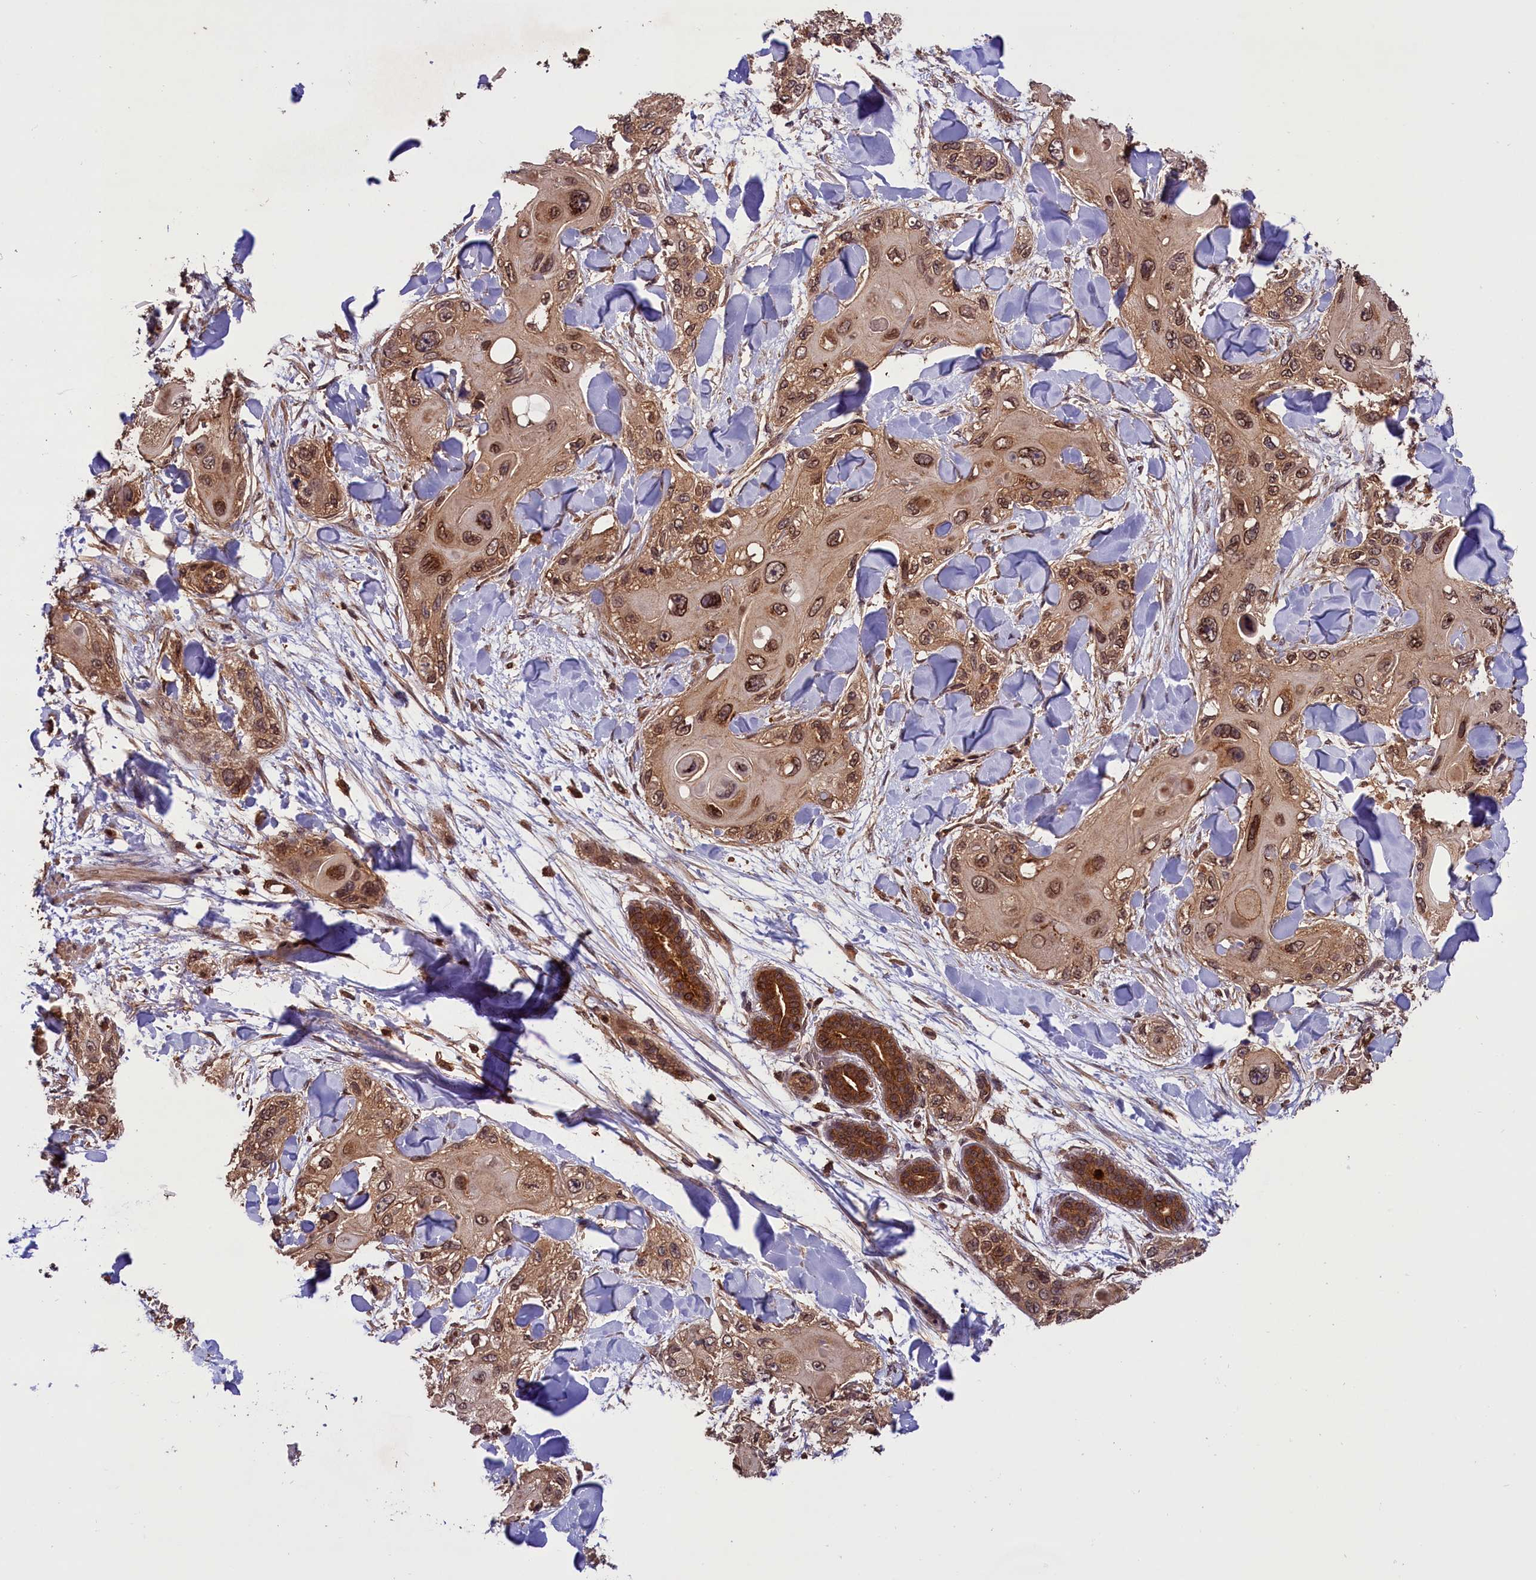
{"staining": {"intensity": "moderate", "quantity": ">75%", "location": "cytoplasmic/membranous,nuclear"}, "tissue": "skin cancer", "cell_type": "Tumor cells", "image_type": "cancer", "snomed": [{"axis": "morphology", "description": "Normal tissue, NOS"}, {"axis": "morphology", "description": "Squamous cell carcinoma, NOS"}, {"axis": "topography", "description": "Skin"}], "caption": "Immunohistochemical staining of human skin squamous cell carcinoma reveals medium levels of moderate cytoplasmic/membranous and nuclear protein staining in approximately >75% of tumor cells. (DAB (3,3'-diaminobenzidine) = brown stain, brightfield microscopy at high magnification).", "gene": "IST1", "patient": {"sex": "male", "age": 72}}